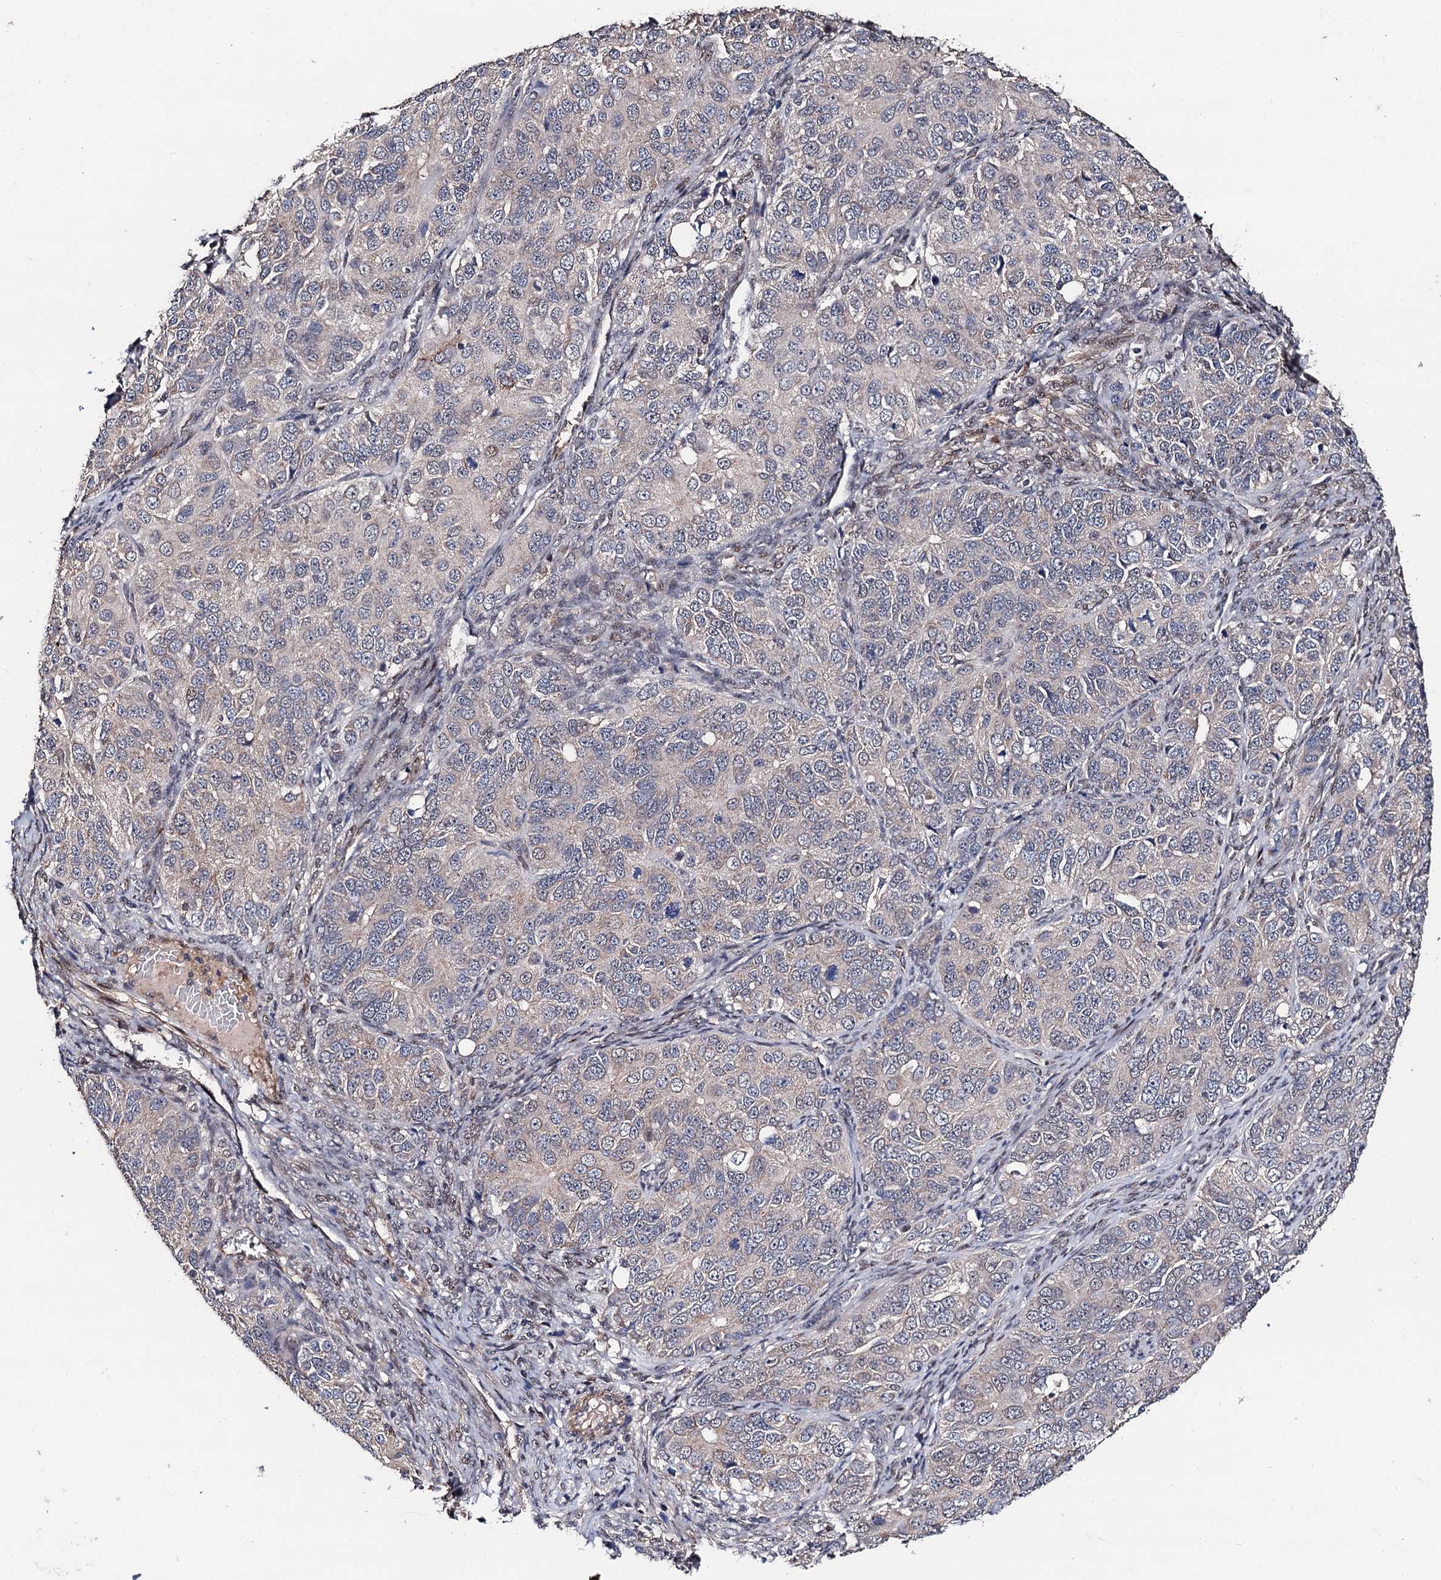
{"staining": {"intensity": "negative", "quantity": "none", "location": "none"}, "tissue": "ovarian cancer", "cell_type": "Tumor cells", "image_type": "cancer", "snomed": [{"axis": "morphology", "description": "Carcinoma, endometroid"}, {"axis": "topography", "description": "Ovary"}], "caption": "Human ovarian endometroid carcinoma stained for a protein using immunohistochemistry shows no positivity in tumor cells.", "gene": "PPTC7", "patient": {"sex": "female", "age": 51}}